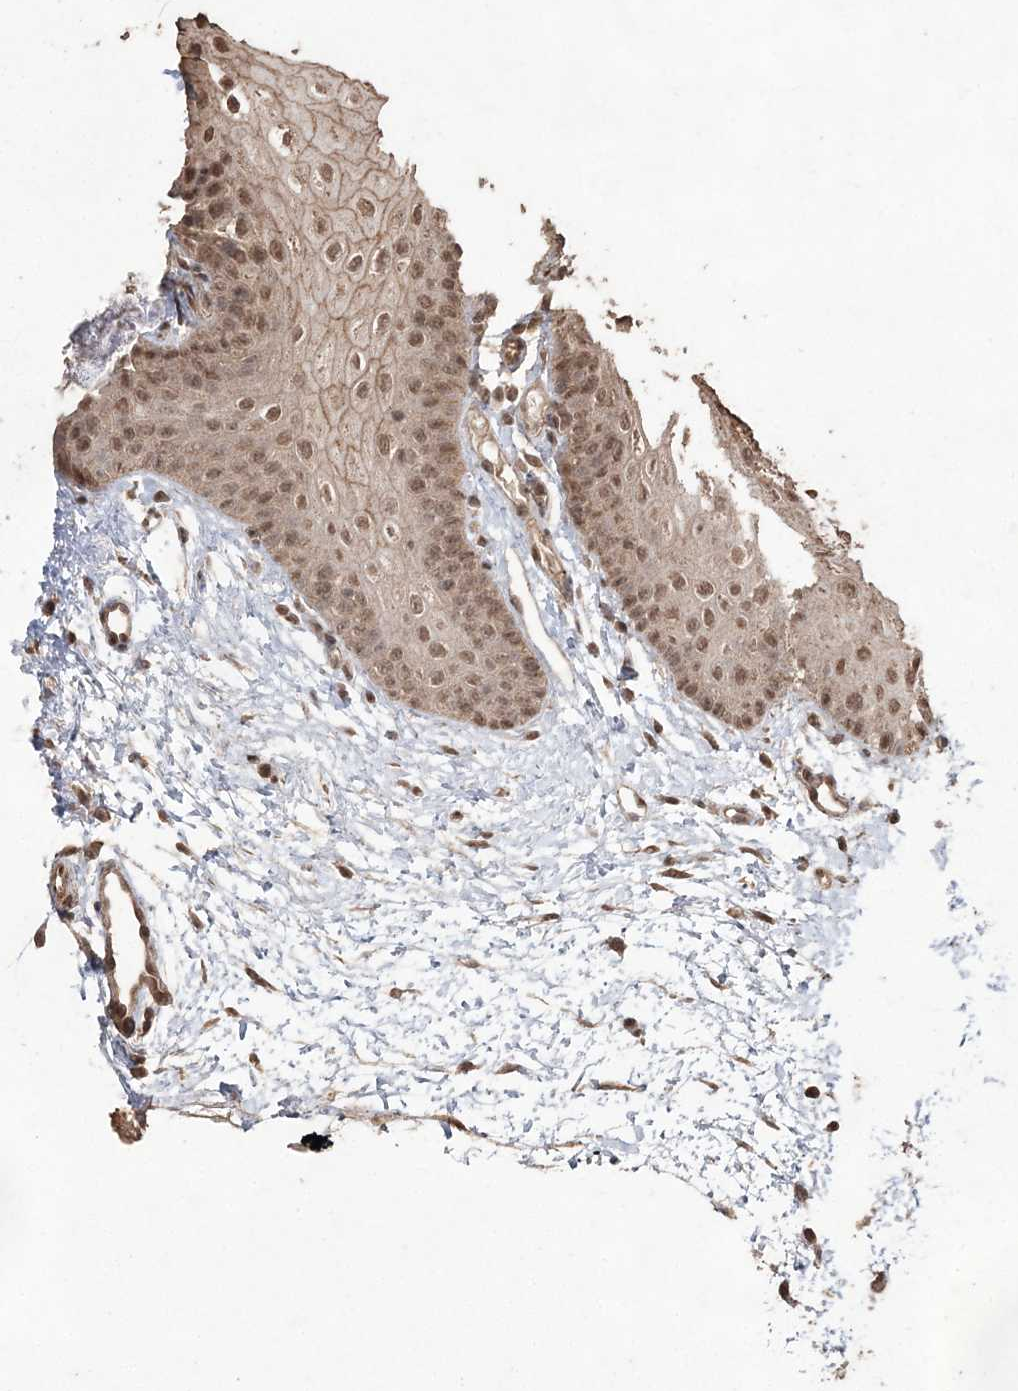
{"staining": {"intensity": "moderate", "quantity": ">75%", "location": "cytoplasmic/membranous,nuclear"}, "tissue": "oral mucosa", "cell_type": "Squamous epithelial cells", "image_type": "normal", "snomed": [{"axis": "morphology", "description": "Normal tissue, NOS"}, {"axis": "topography", "description": "Oral tissue"}], "caption": "Immunohistochemistry staining of benign oral mucosa, which shows medium levels of moderate cytoplasmic/membranous,nuclear expression in approximately >75% of squamous epithelial cells indicating moderate cytoplasmic/membranous,nuclear protein positivity. The staining was performed using DAB (brown) for protein detection and nuclei were counterstained in hematoxylin (blue).", "gene": "EHHADH", "patient": {"sex": "female", "age": 68}}